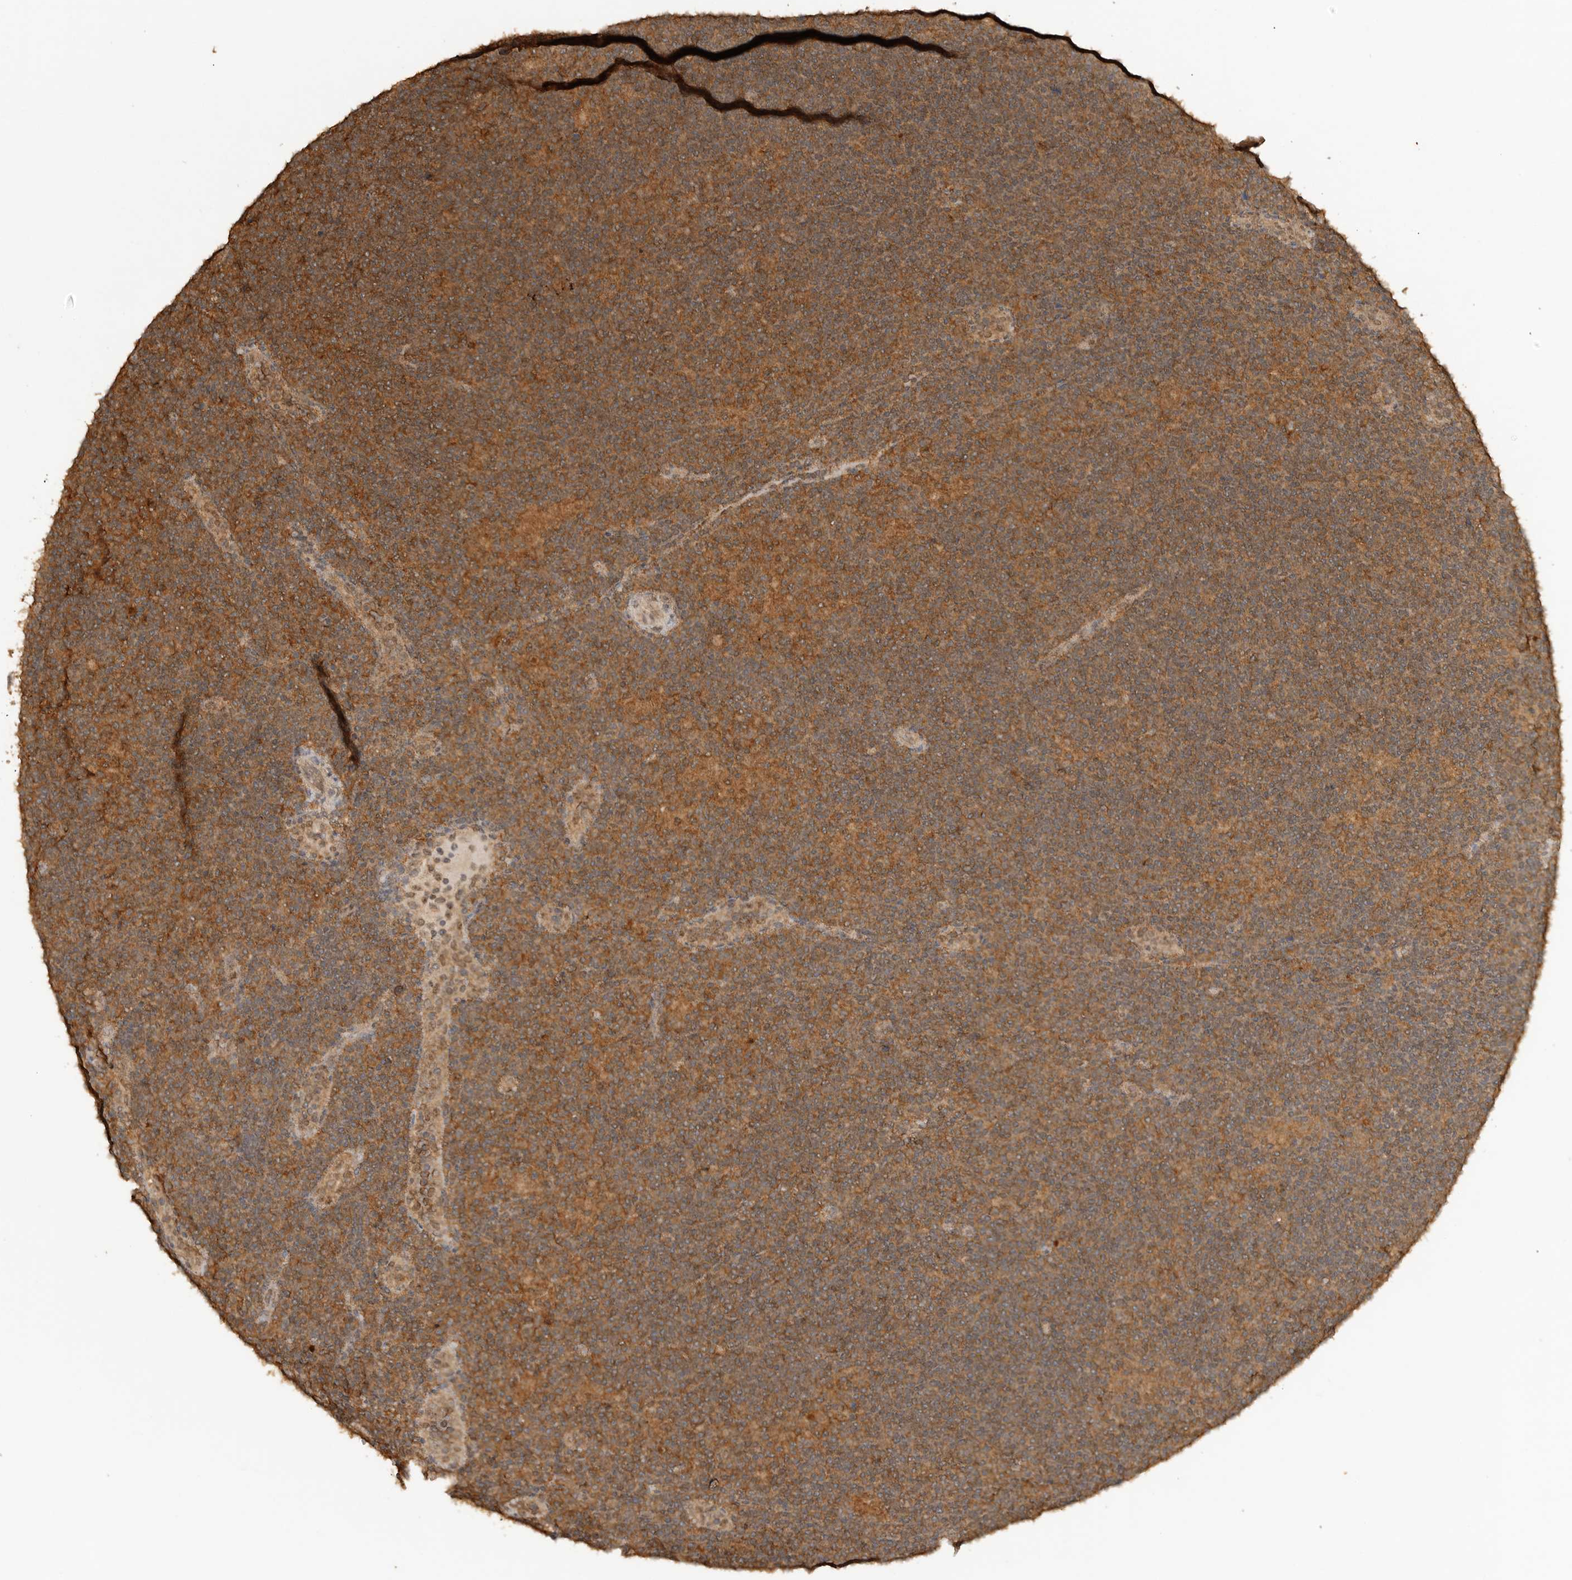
{"staining": {"intensity": "weak", "quantity": ">75%", "location": "cytoplasmic/membranous"}, "tissue": "lymphoma", "cell_type": "Tumor cells", "image_type": "cancer", "snomed": [{"axis": "morphology", "description": "Hodgkin's disease, NOS"}, {"axis": "topography", "description": "Lymph node"}], "caption": "Immunohistochemistry (IHC) (DAB (3,3'-diaminobenzidine)) staining of human lymphoma shows weak cytoplasmic/membranous protein staining in approximately >75% of tumor cells. Immunohistochemistry (IHC) stains the protein in brown and the nuclei are stained blue.", "gene": "ICOSLG", "patient": {"sex": "female", "age": 57}}